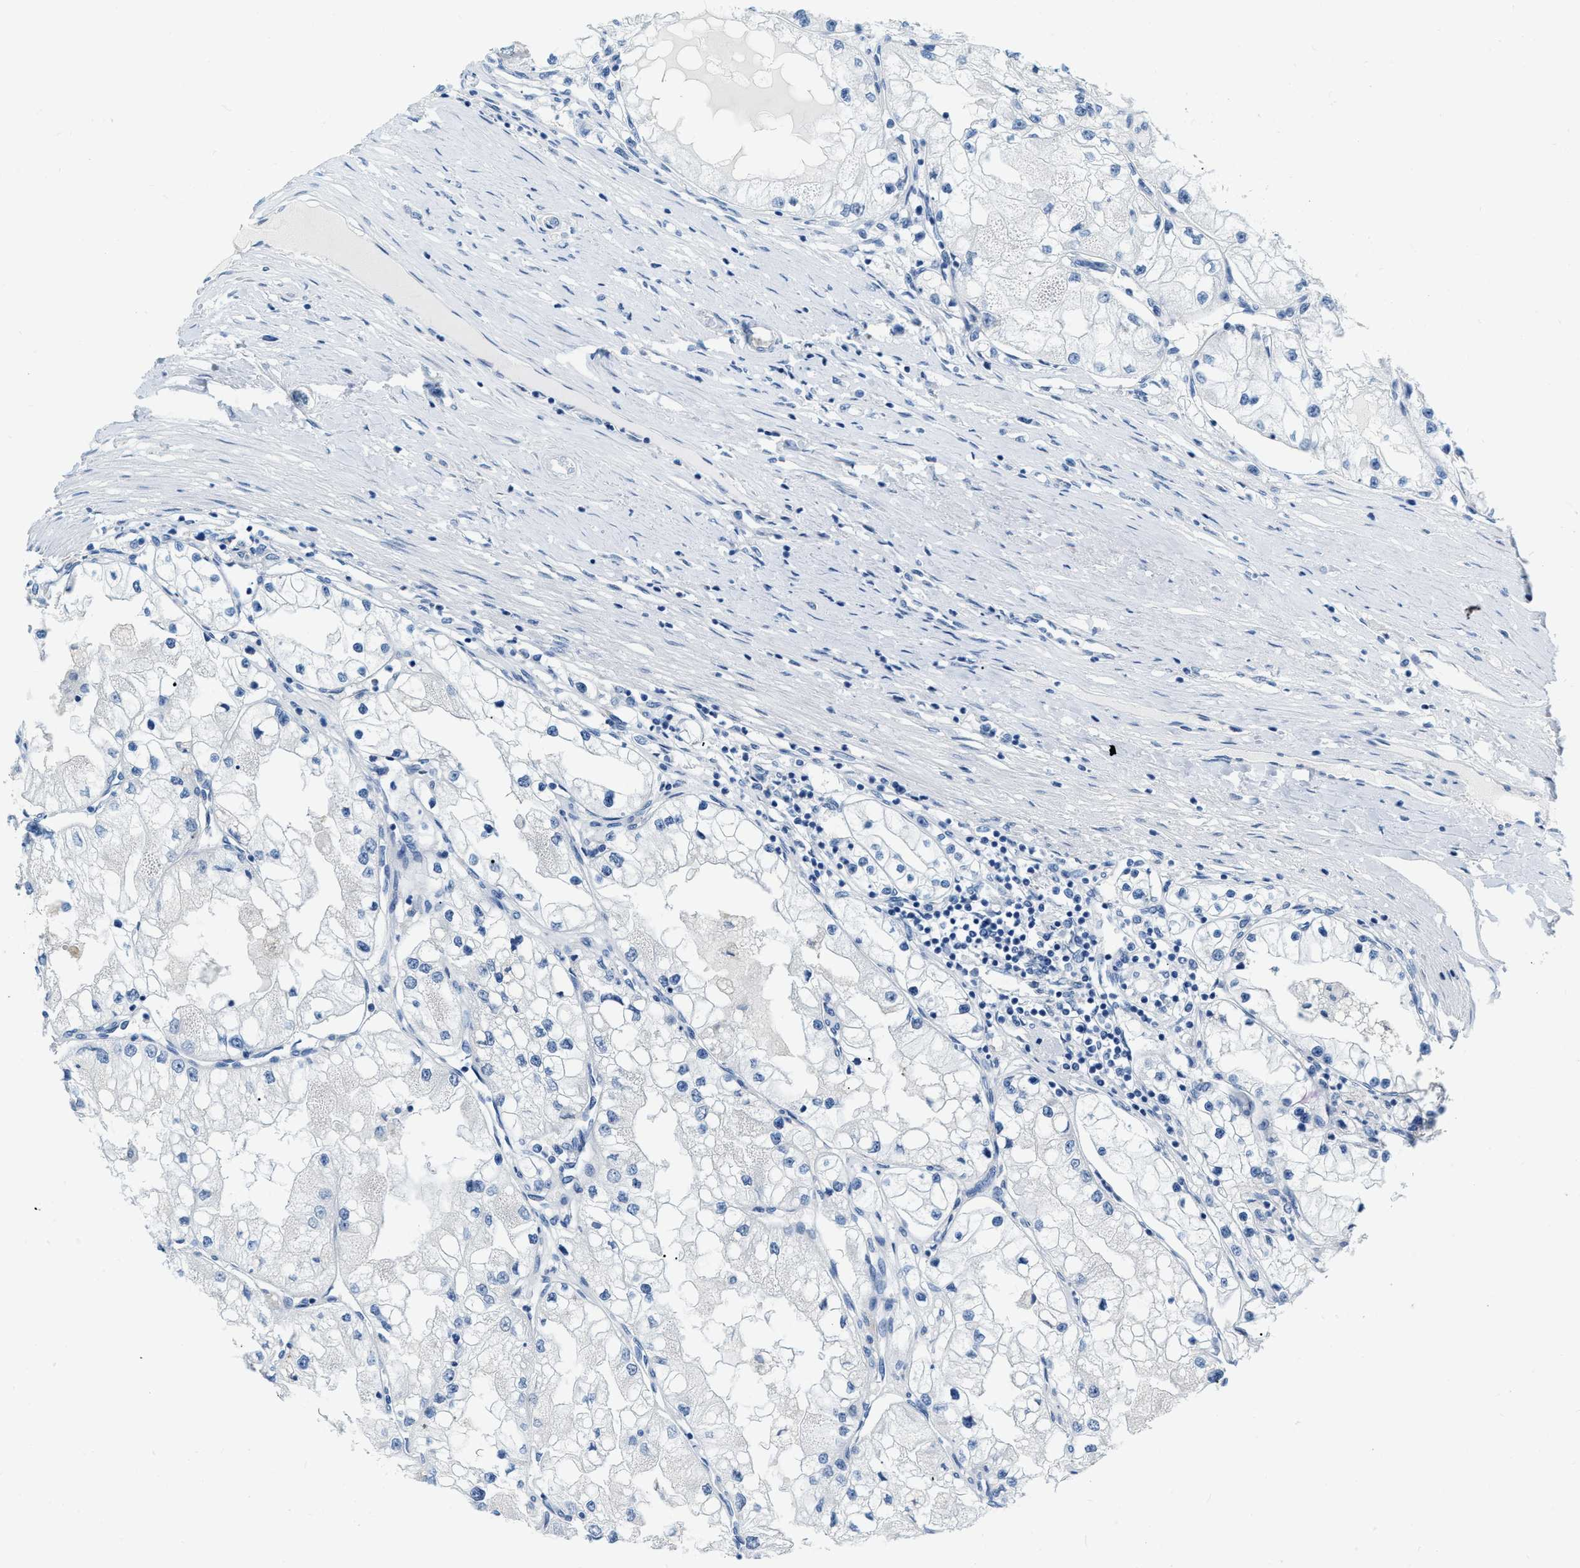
{"staining": {"intensity": "negative", "quantity": "none", "location": "none"}, "tissue": "renal cancer", "cell_type": "Tumor cells", "image_type": "cancer", "snomed": [{"axis": "morphology", "description": "Adenocarcinoma, NOS"}, {"axis": "topography", "description": "Kidney"}], "caption": "Tumor cells are negative for brown protein staining in renal adenocarcinoma.", "gene": "PHRF1", "patient": {"sex": "male", "age": 68}}